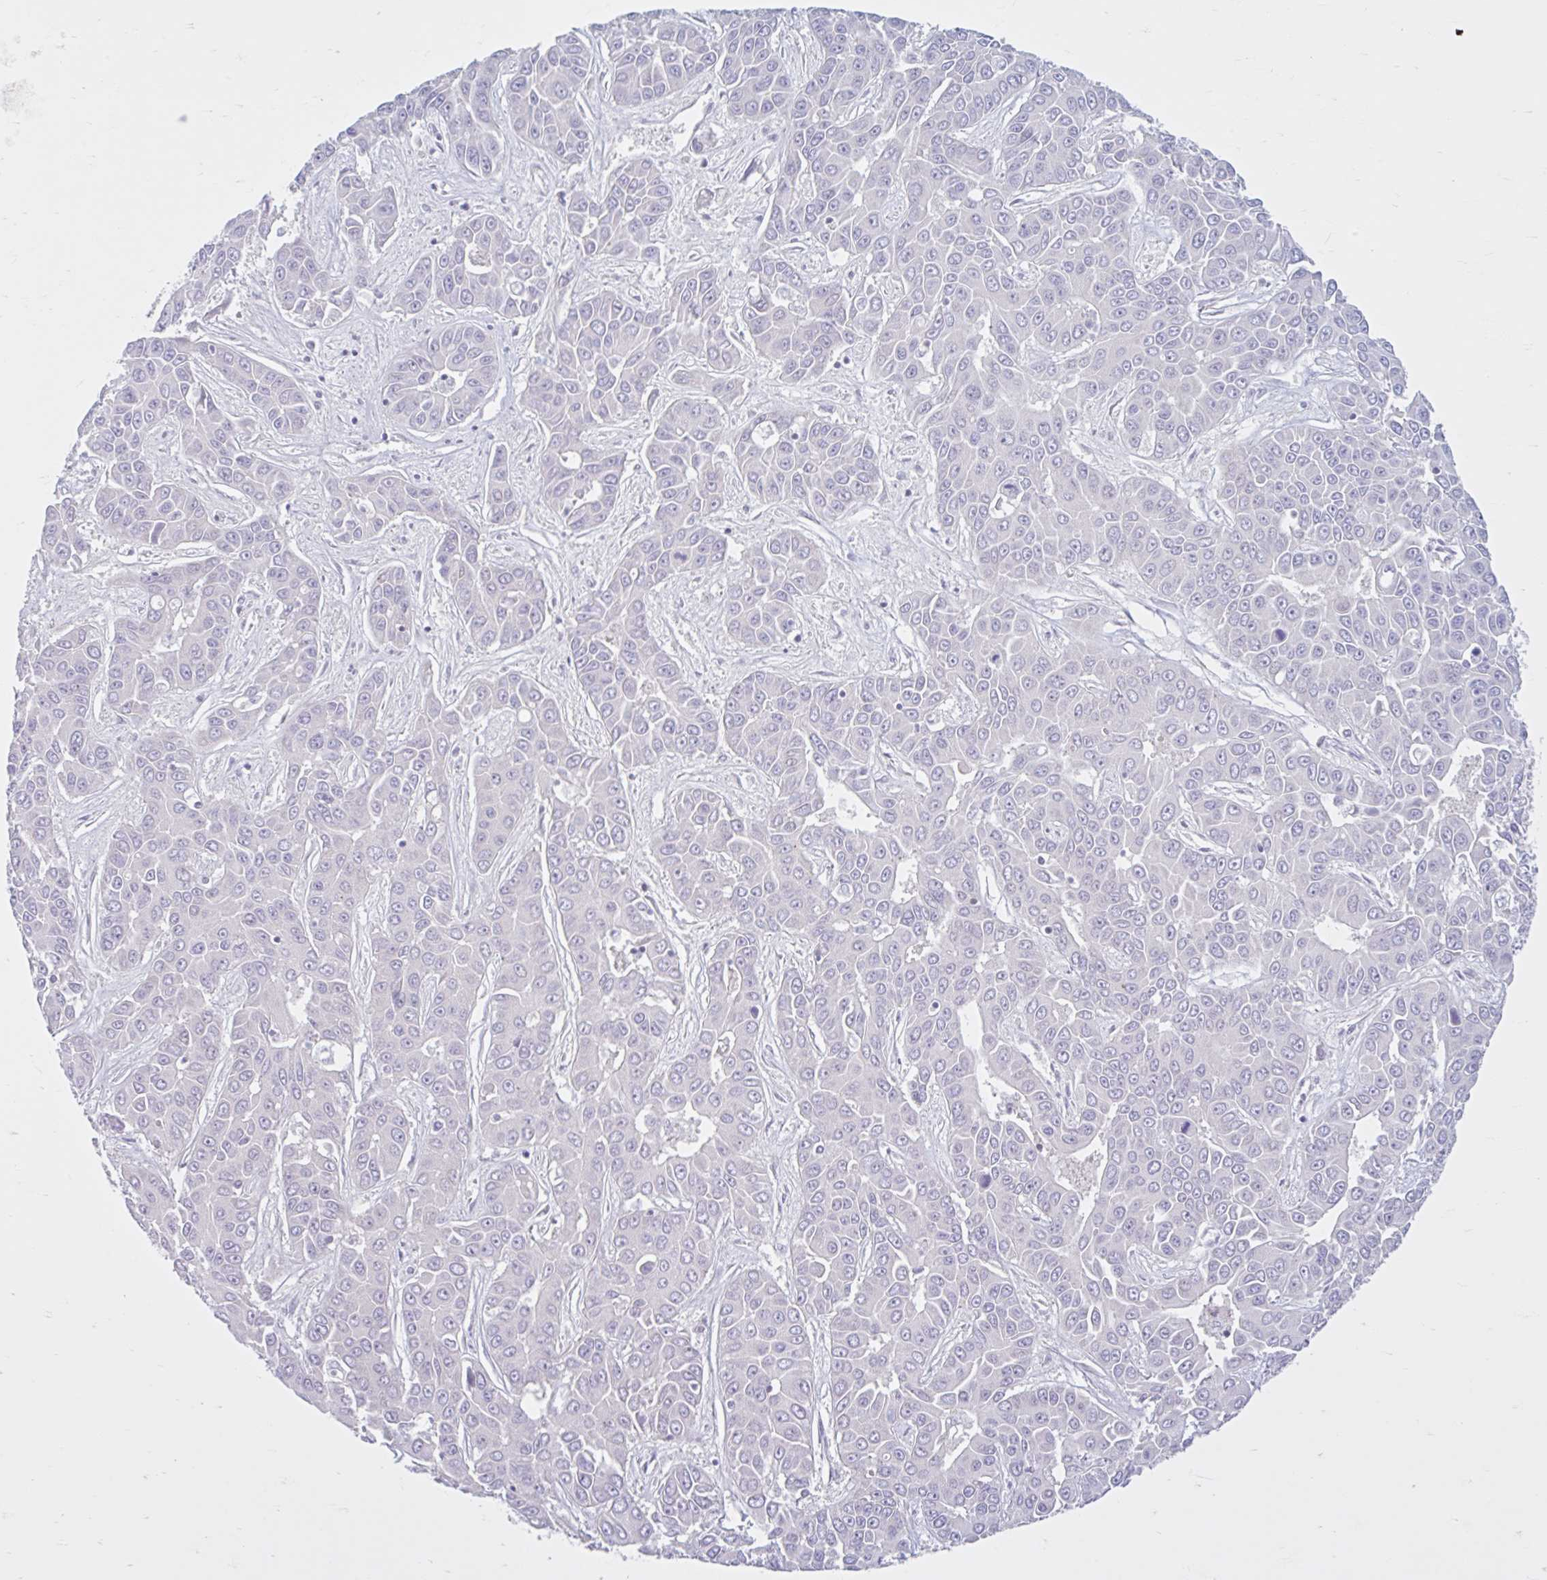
{"staining": {"intensity": "negative", "quantity": "none", "location": "none"}, "tissue": "liver cancer", "cell_type": "Tumor cells", "image_type": "cancer", "snomed": [{"axis": "morphology", "description": "Cholangiocarcinoma"}, {"axis": "topography", "description": "Liver"}], "caption": "This is an immunohistochemistry (IHC) histopathology image of liver cancer. There is no positivity in tumor cells.", "gene": "FAM153A", "patient": {"sex": "female", "age": 52}}